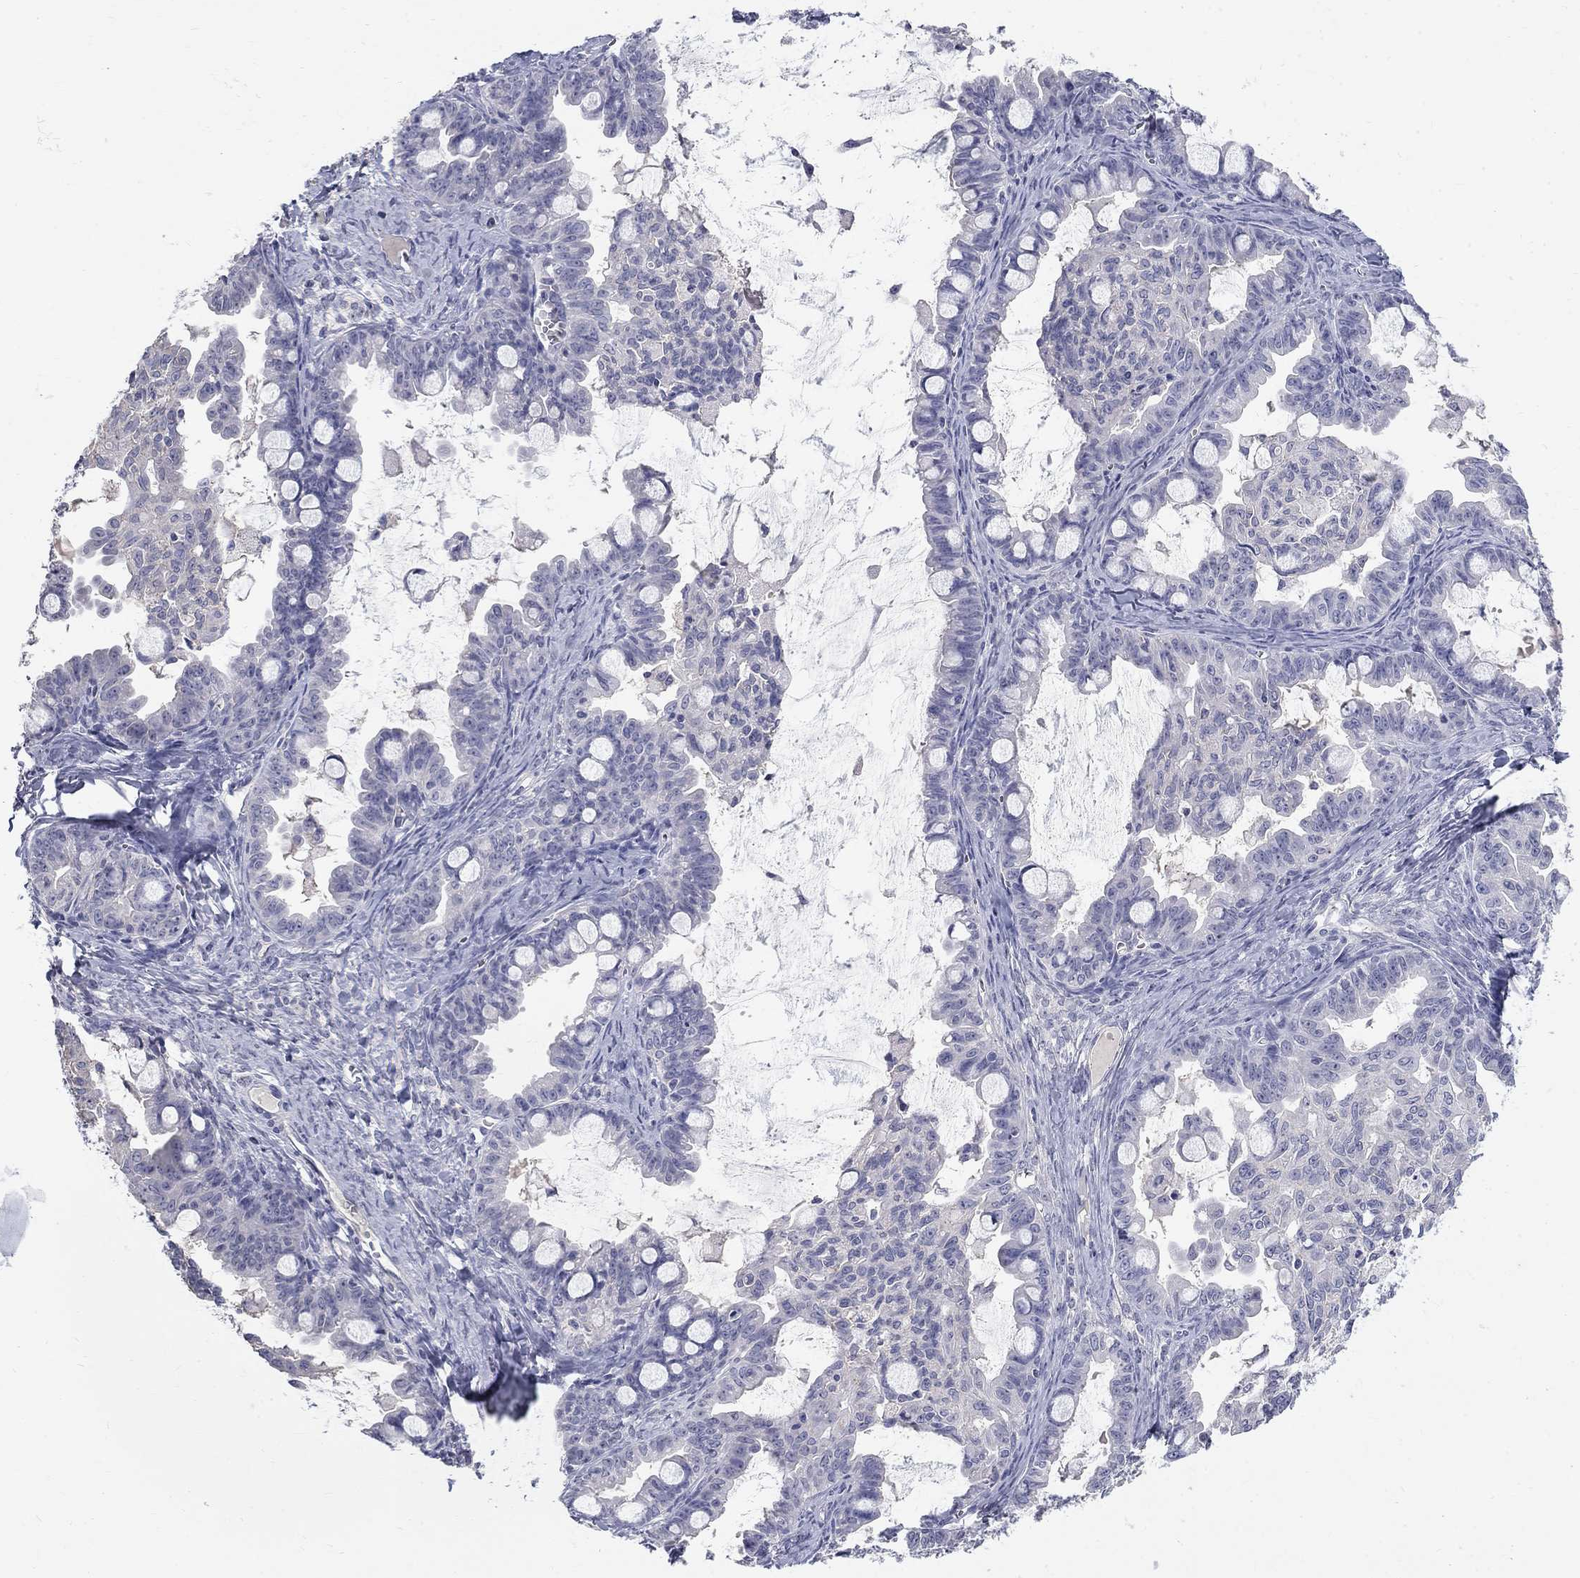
{"staining": {"intensity": "negative", "quantity": "none", "location": "none"}, "tissue": "ovarian cancer", "cell_type": "Tumor cells", "image_type": "cancer", "snomed": [{"axis": "morphology", "description": "Cystadenocarcinoma, mucinous, NOS"}, {"axis": "topography", "description": "Ovary"}], "caption": "Ovarian cancer stained for a protein using IHC demonstrates no positivity tumor cells.", "gene": "PTH1R", "patient": {"sex": "female", "age": 63}}